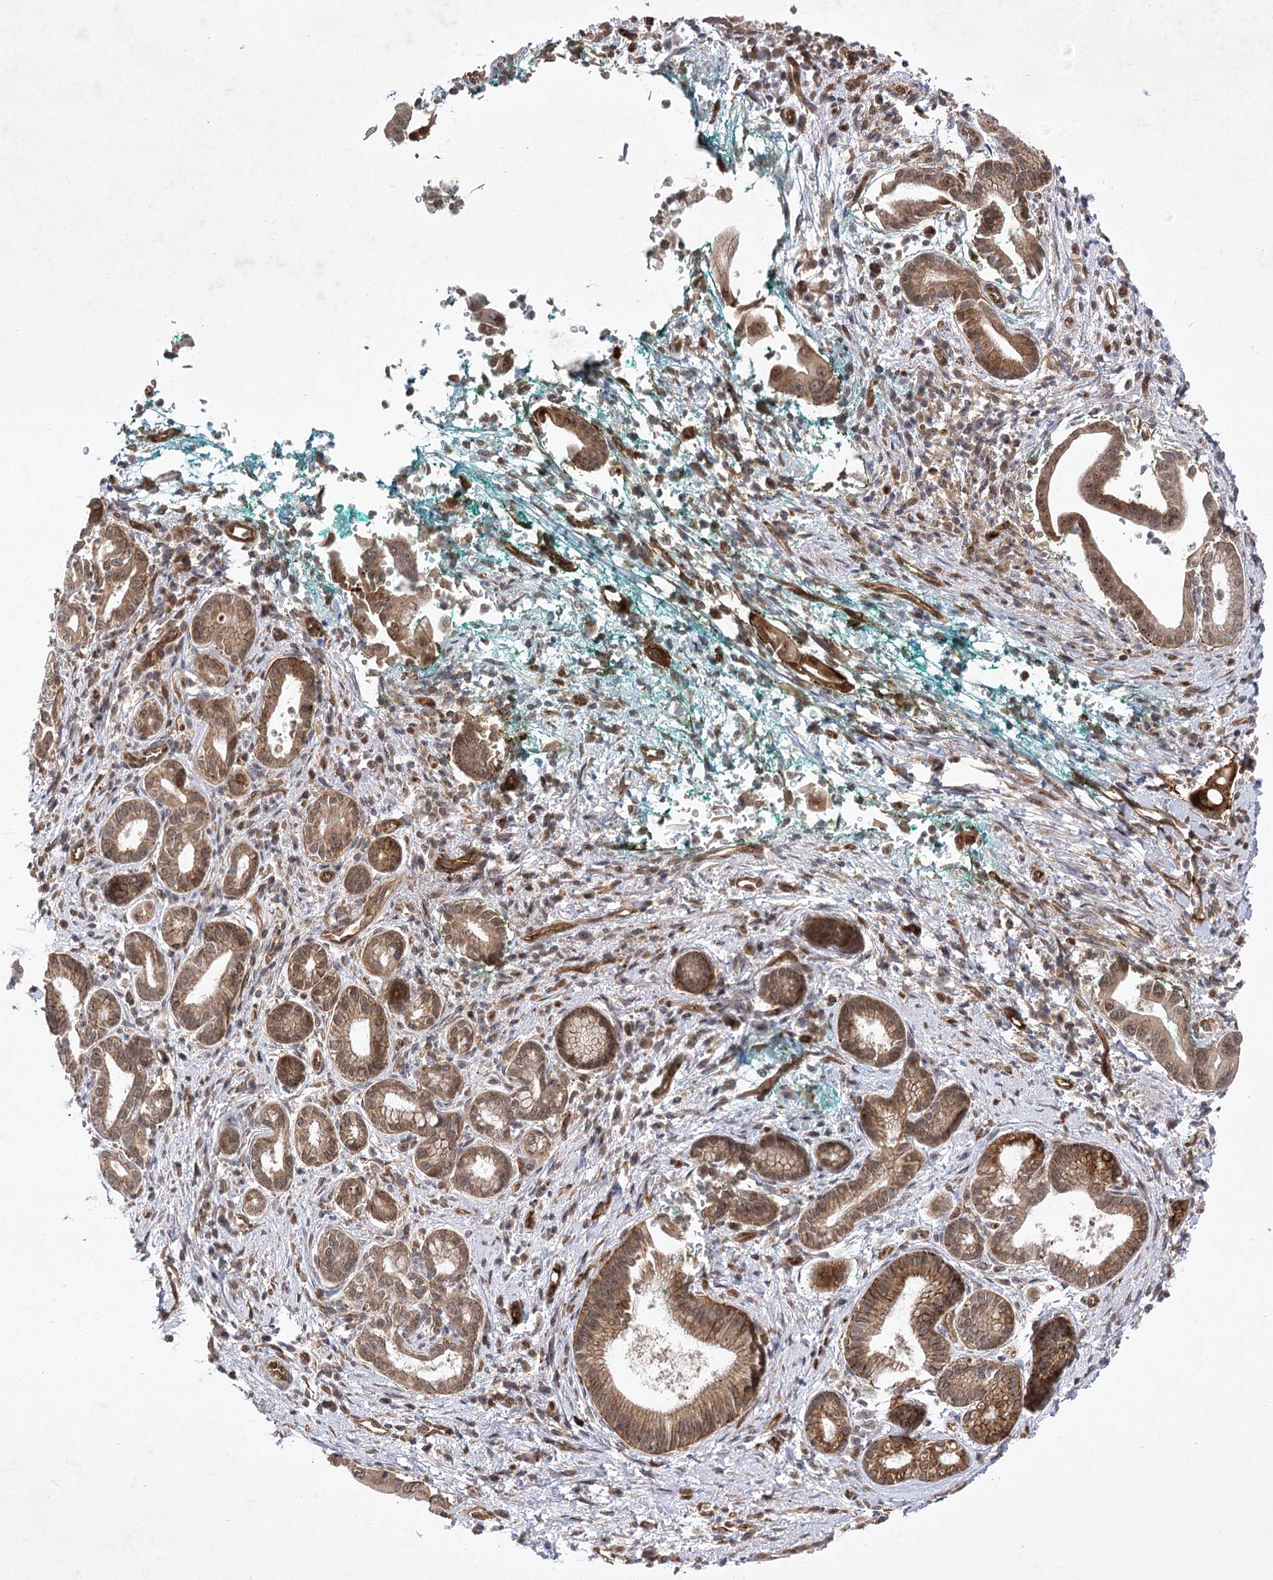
{"staining": {"intensity": "strong", "quantity": "25%-75%", "location": "cytoplasmic/membranous"}, "tissue": "pancreatic cancer", "cell_type": "Tumor cells", "image_type": "cancer", "snomed": [{"axis": "morphology", "description": "Adenocarcinoma, NOS"}, {"axis": "topography", "description": "Pancreas"}], "caption": "Strong cytoplasmic/membranous positivity is appreciated in approximately 25%-75% of tumor cells in pancreatic adenocarcinoma. (DAB (3,3'-diaminobenzidine) IHC, brown staining for protein, blue staining for nuclei).", "gene": "ARHGAP31", "patient": {"sex": "male", "age": 78}}